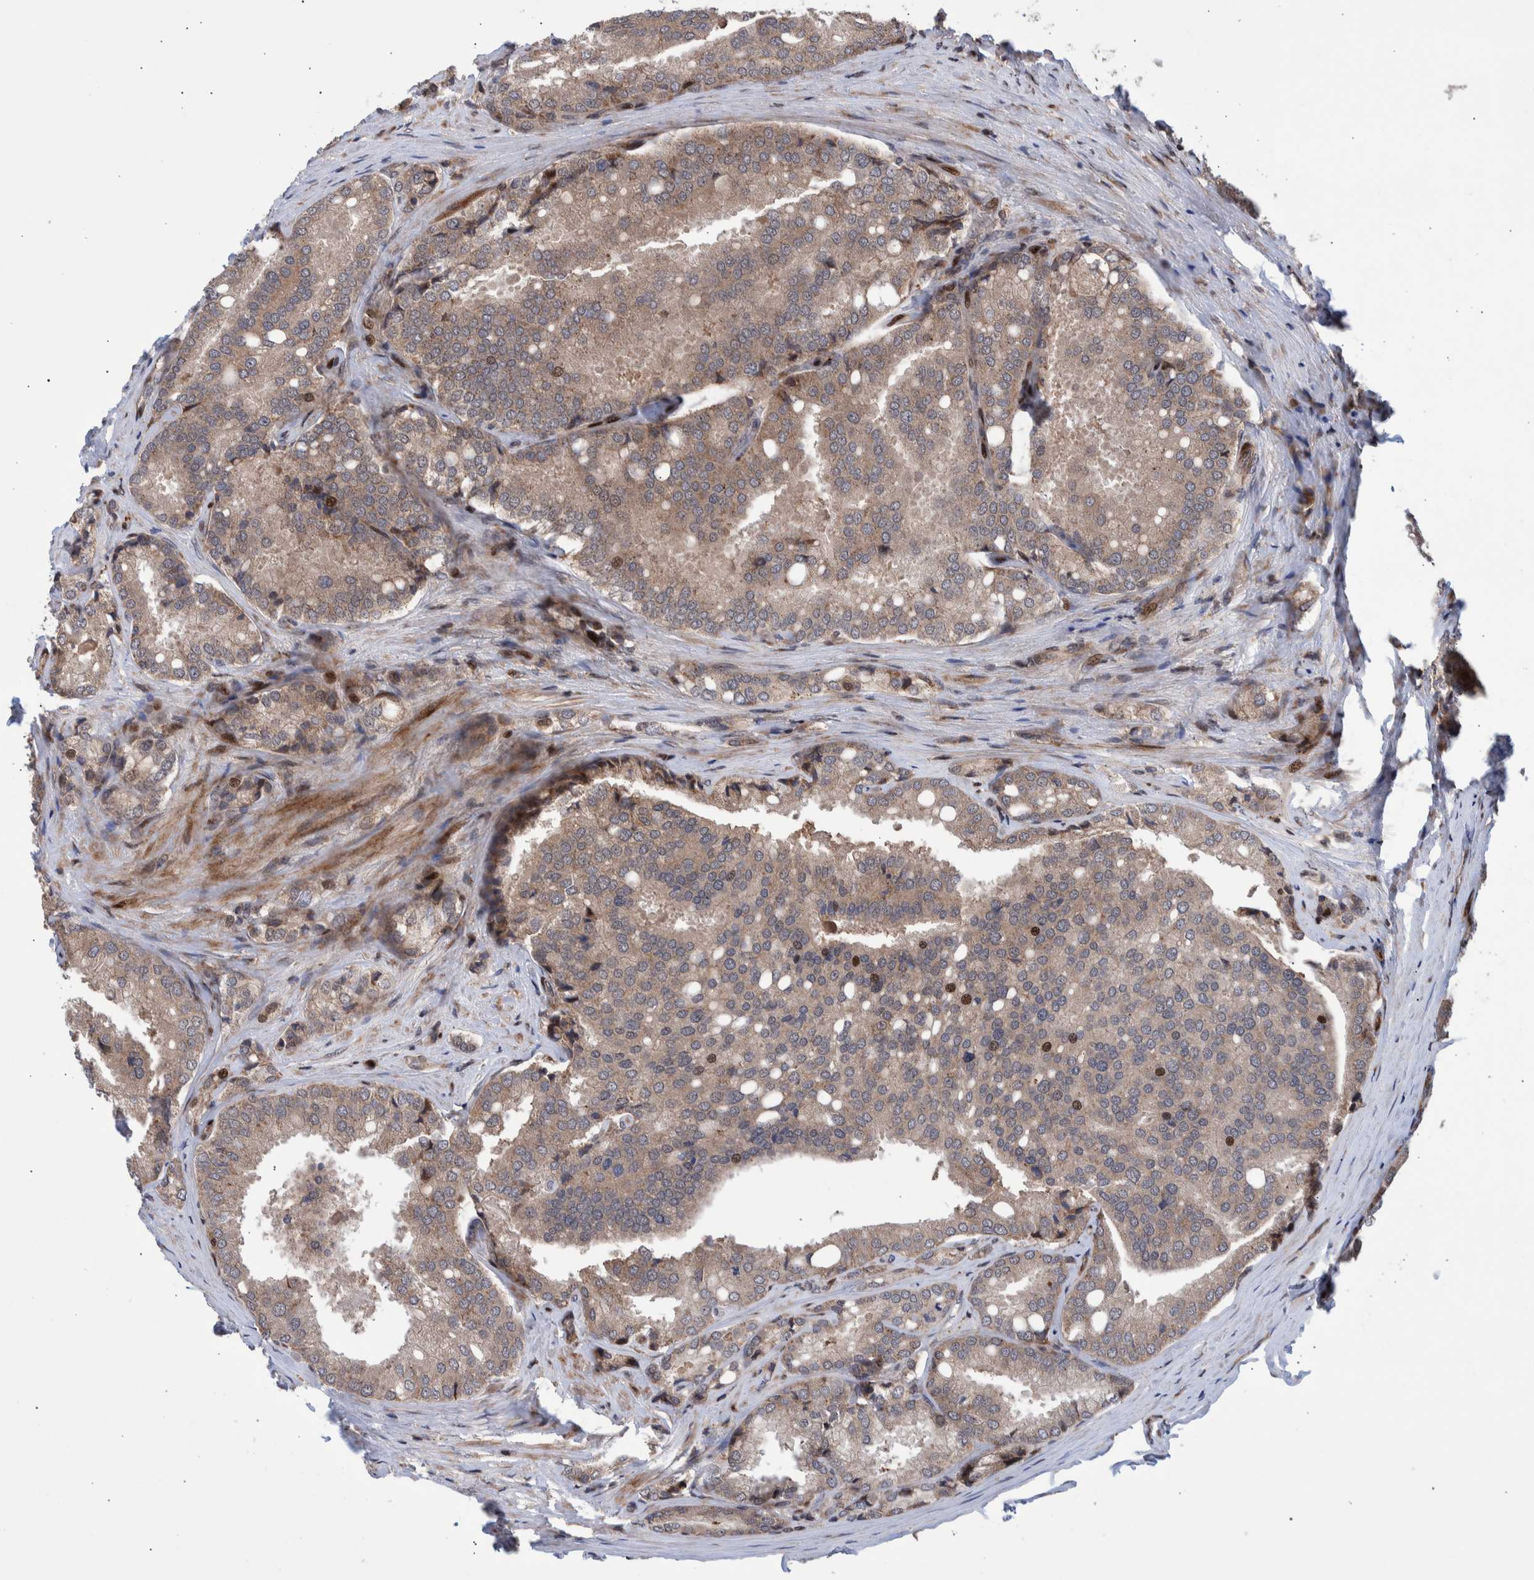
{"staining": {"intensity": "weak", "quantity": ">75%", "location": "cytoplasmic/membranous,nuclear"}, "tissue": "prostate cancer", "cell_type": "Tumor cells", "image_type": "cancer", "snomed": [{"axis": "morphology", "description": "Adenocarcinoma, High grade"}, {"axis": "topography", "description": "Prostate"}], "caption": "Human prostate cancer (adenocarcinoma (high-grade)) stained with a brown dye demonstrates weak cytoplasmic/membranous and nuclear positive expression in approximately >75% of tumor cells.", "gene": "SHISA6", "patient": {"sex": "male", "age": 50}}